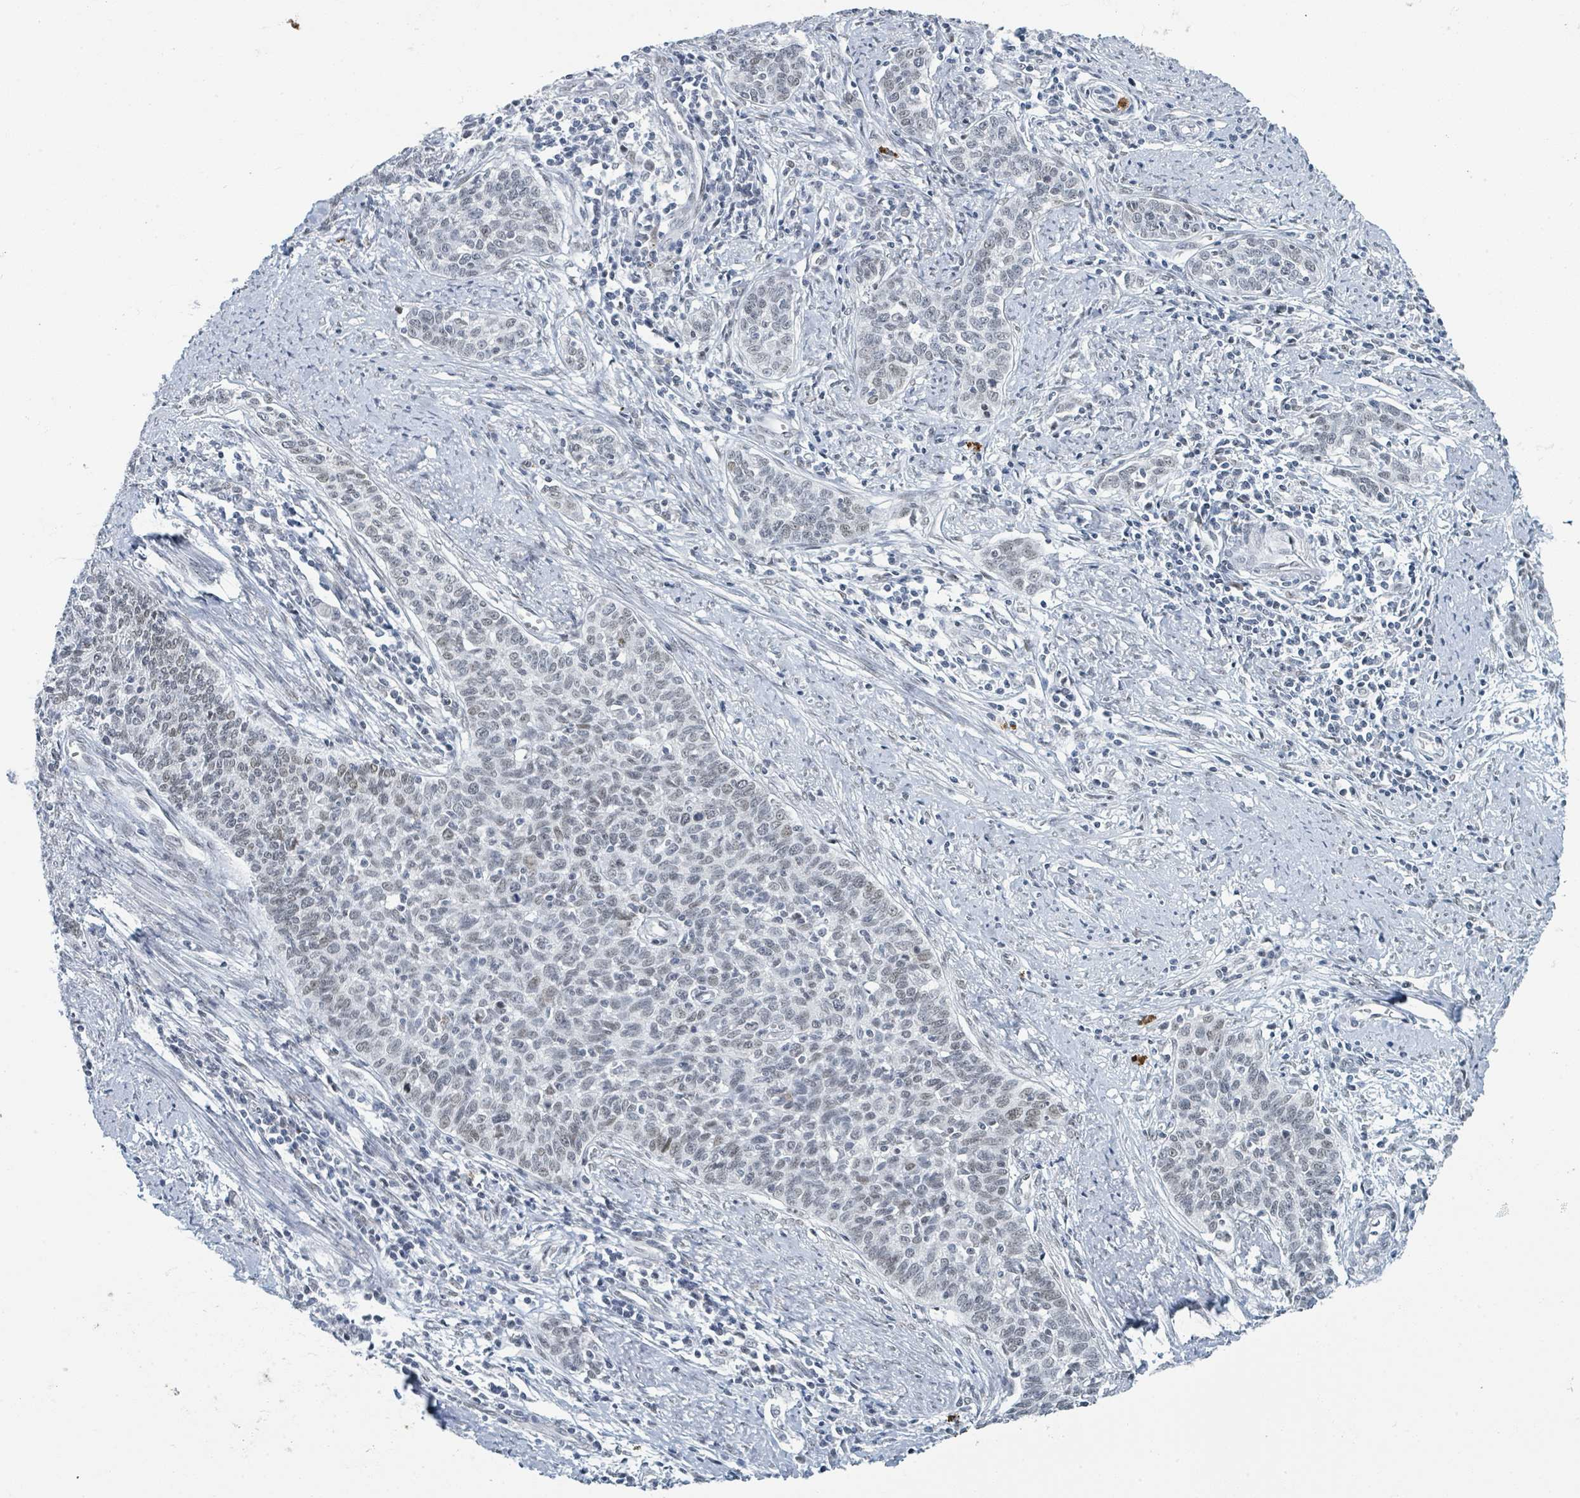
{"staining": {"intensity": "negative", "quantity": "none", "location": "none"}, "tissue": "cervical cancer", "cell_type": "Tumor cells", "image_type": "cancer", "snomed": [{"axis": "morphology", "description": "Squamous cell carcinoma, NOS"}, {"axis": "topography", "description": "Cervix"}], "caption": "Immunohistochemical staining of human cervical cancer (squamous cell carcinoma) reveals no significant staining in tumor cells. (DAB IHC, high magnification).", "gene": "EHMT2", "patient": {"sex": "female", "age": 39}}